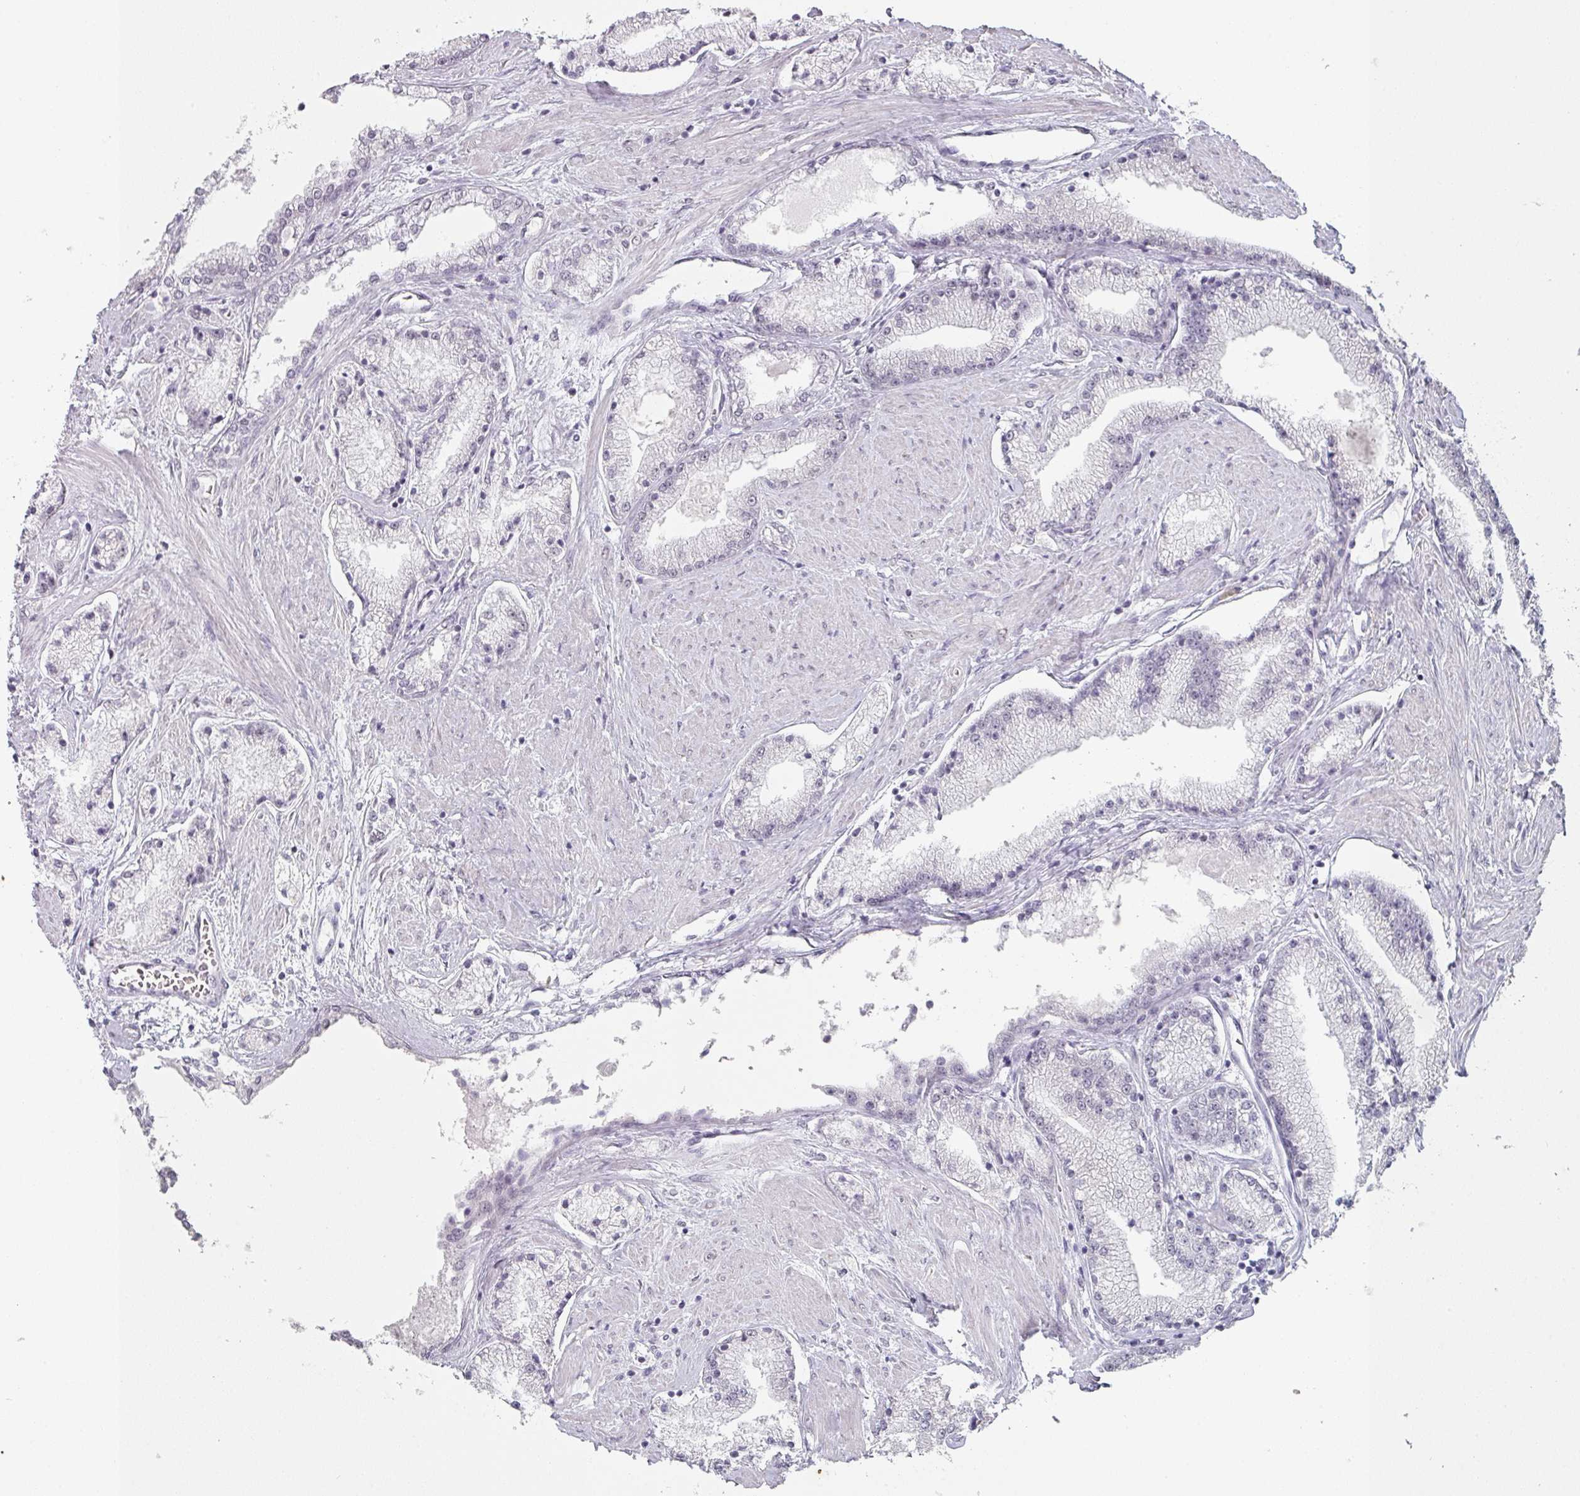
{"staining": {"intensity": "negative", "quantity": "none", "location": "none"}, "tissue": "prostate cancer", "cell_type": "Tumor cells", "image_type": "cancer", "snomed": [{"axis": "morphology", "description": "Adenocarcinoma, High grade"}, {"axis": "topography", "description": "Prostate"}], "caption": "Image shows no protein positivity in tumor cells of prostate cancer tissue.", "gene": "SPRR1A", "patient": {"sex": "male", "age": 67}}